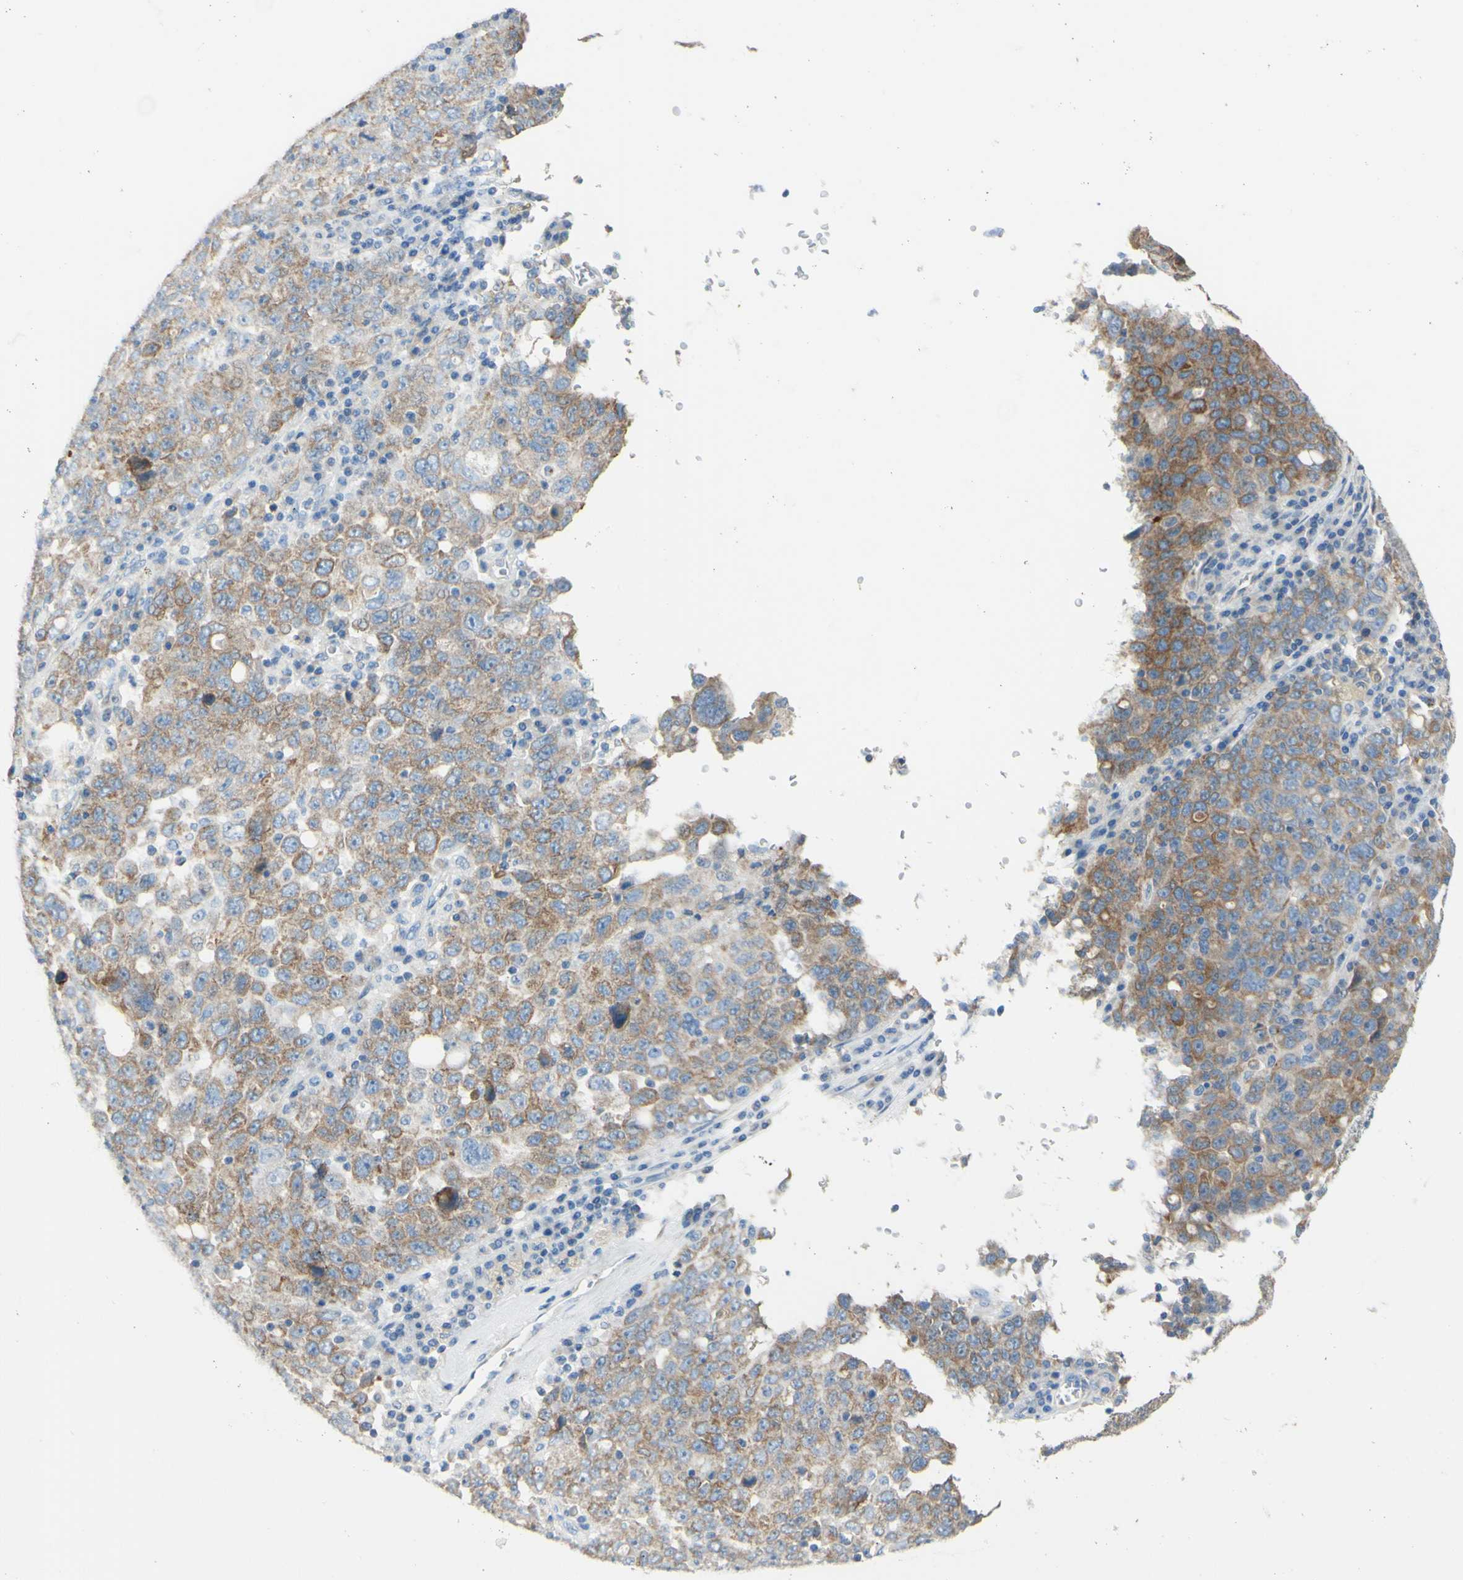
{"staining": {"intensity": "weak", "quantity": "25%-75%", "location": "cytoplasmic/membranous"}, "tissue": "ovarian cancer", "cell_type": "Tumor cells", "image_type": "cancer", "snomed": [{"axis": "morphology", "description": "Carcinoma, endometroid"}, {"axis": "topography", "description": "Ovary"}], "caption": "Immunohistochemical staining of endometroid carcinoma (ovarian) exhibits low levels of weak cytoplasmic/membranous positivity in approximately 25%-75% of tumor cells.", "gene": "RETREG2", "patient": {"sex": "female", "age": 62}}